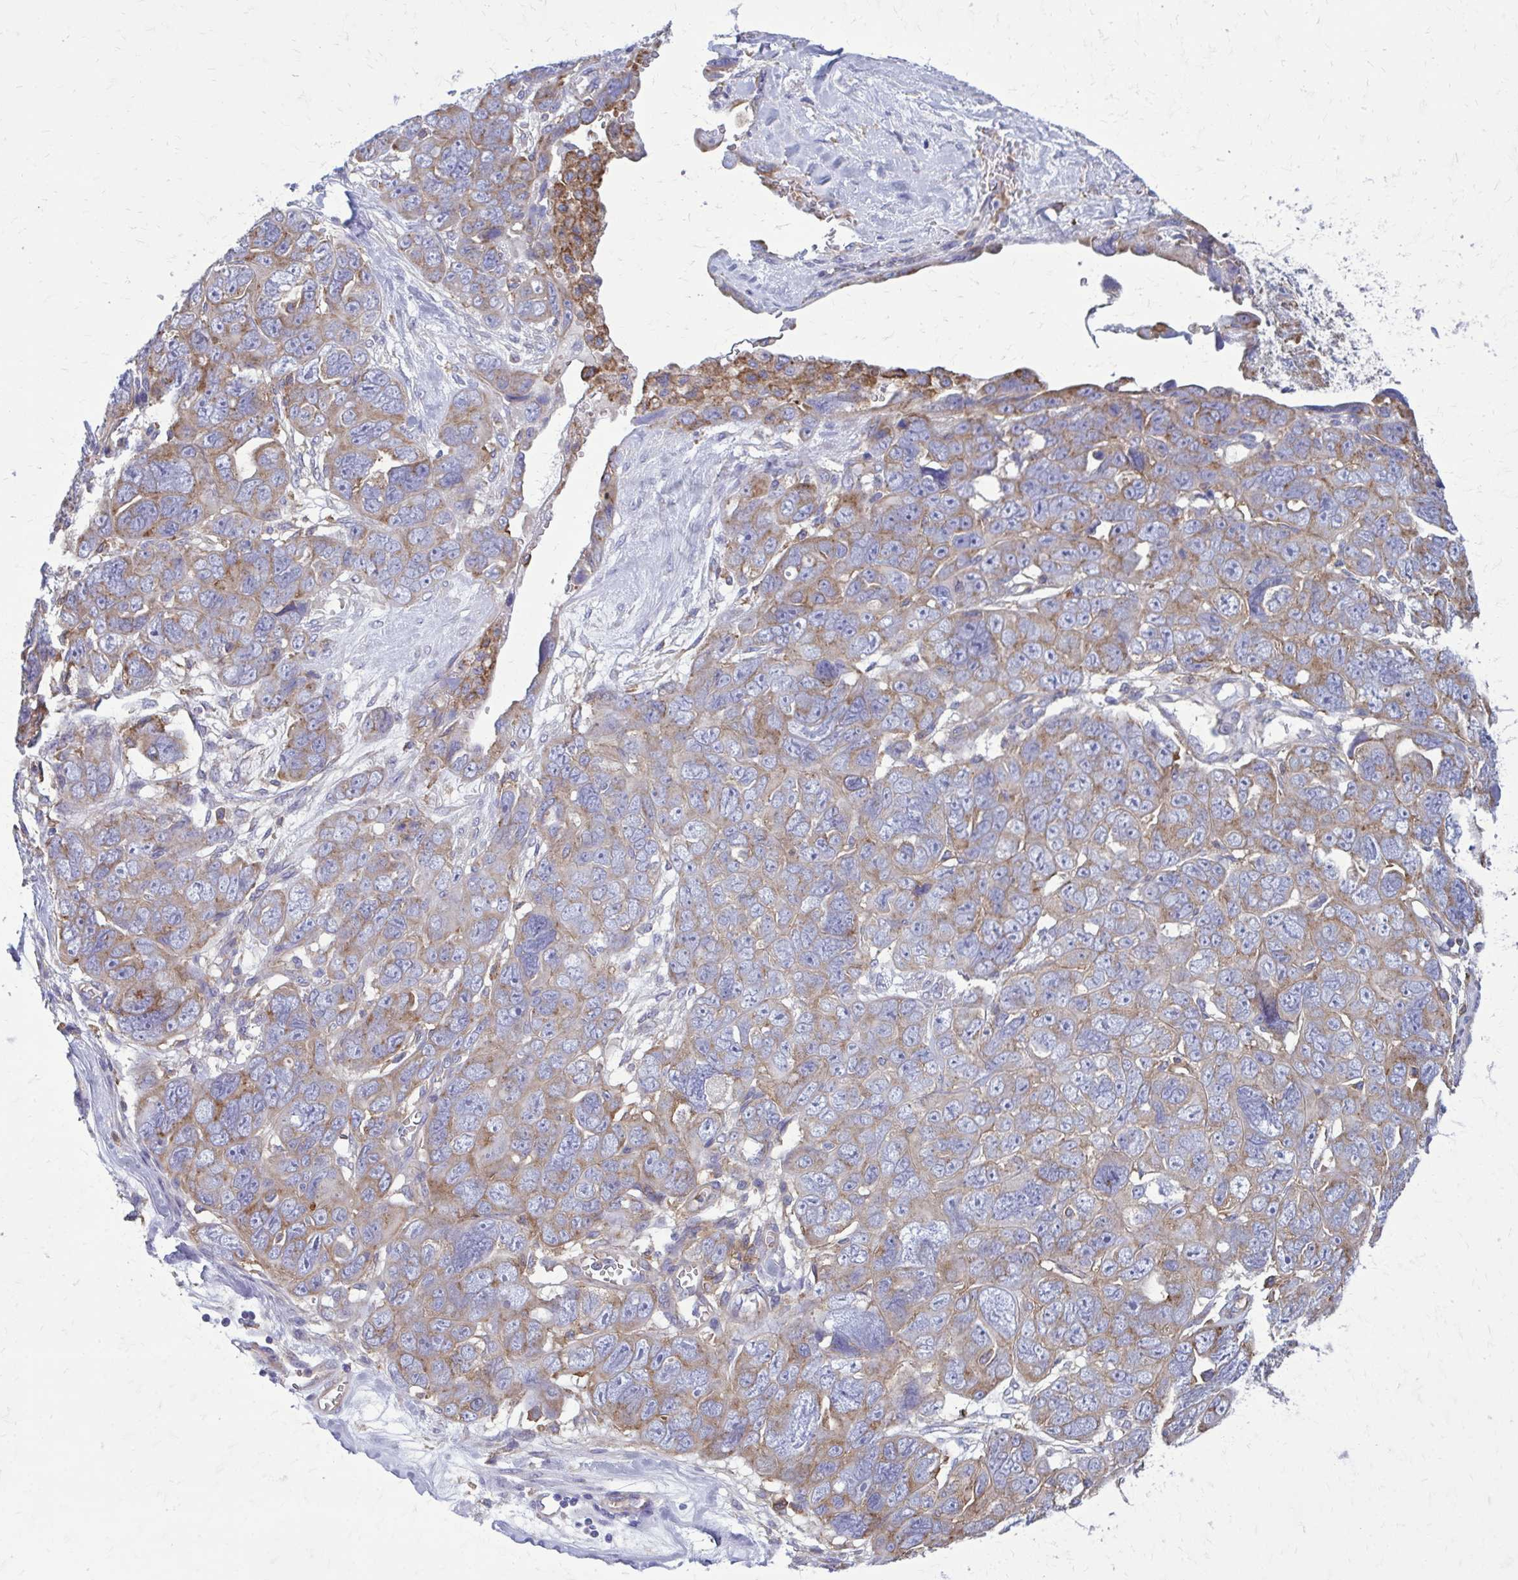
{"staining": {"intensity": "weak", "quantity": ">75%", "location": "cytoplasmic/membranous"}, "tissue": "ovarian cancer", "cell_type": "Tumor cells", "image_type": "cancer", "snomed": [{"axis": "morphology", "description": "Cystadenocarcinoma, serous, NOS"}, {"axis": "topography", "description": "Ovary"}], "caption": "Immunohistochemical staining of serous cystadenocarcinoma (ovarian) reveals low levels of weak cytoplasmic/membranous staining in approximately >75% of tumor cells. Using DAB (brown) and hematoxylin (blue) stains, captured at high magnification using brightfield microscopy.", "gene": "CLTA", "patient": {"sex": "female", "age": 63}}